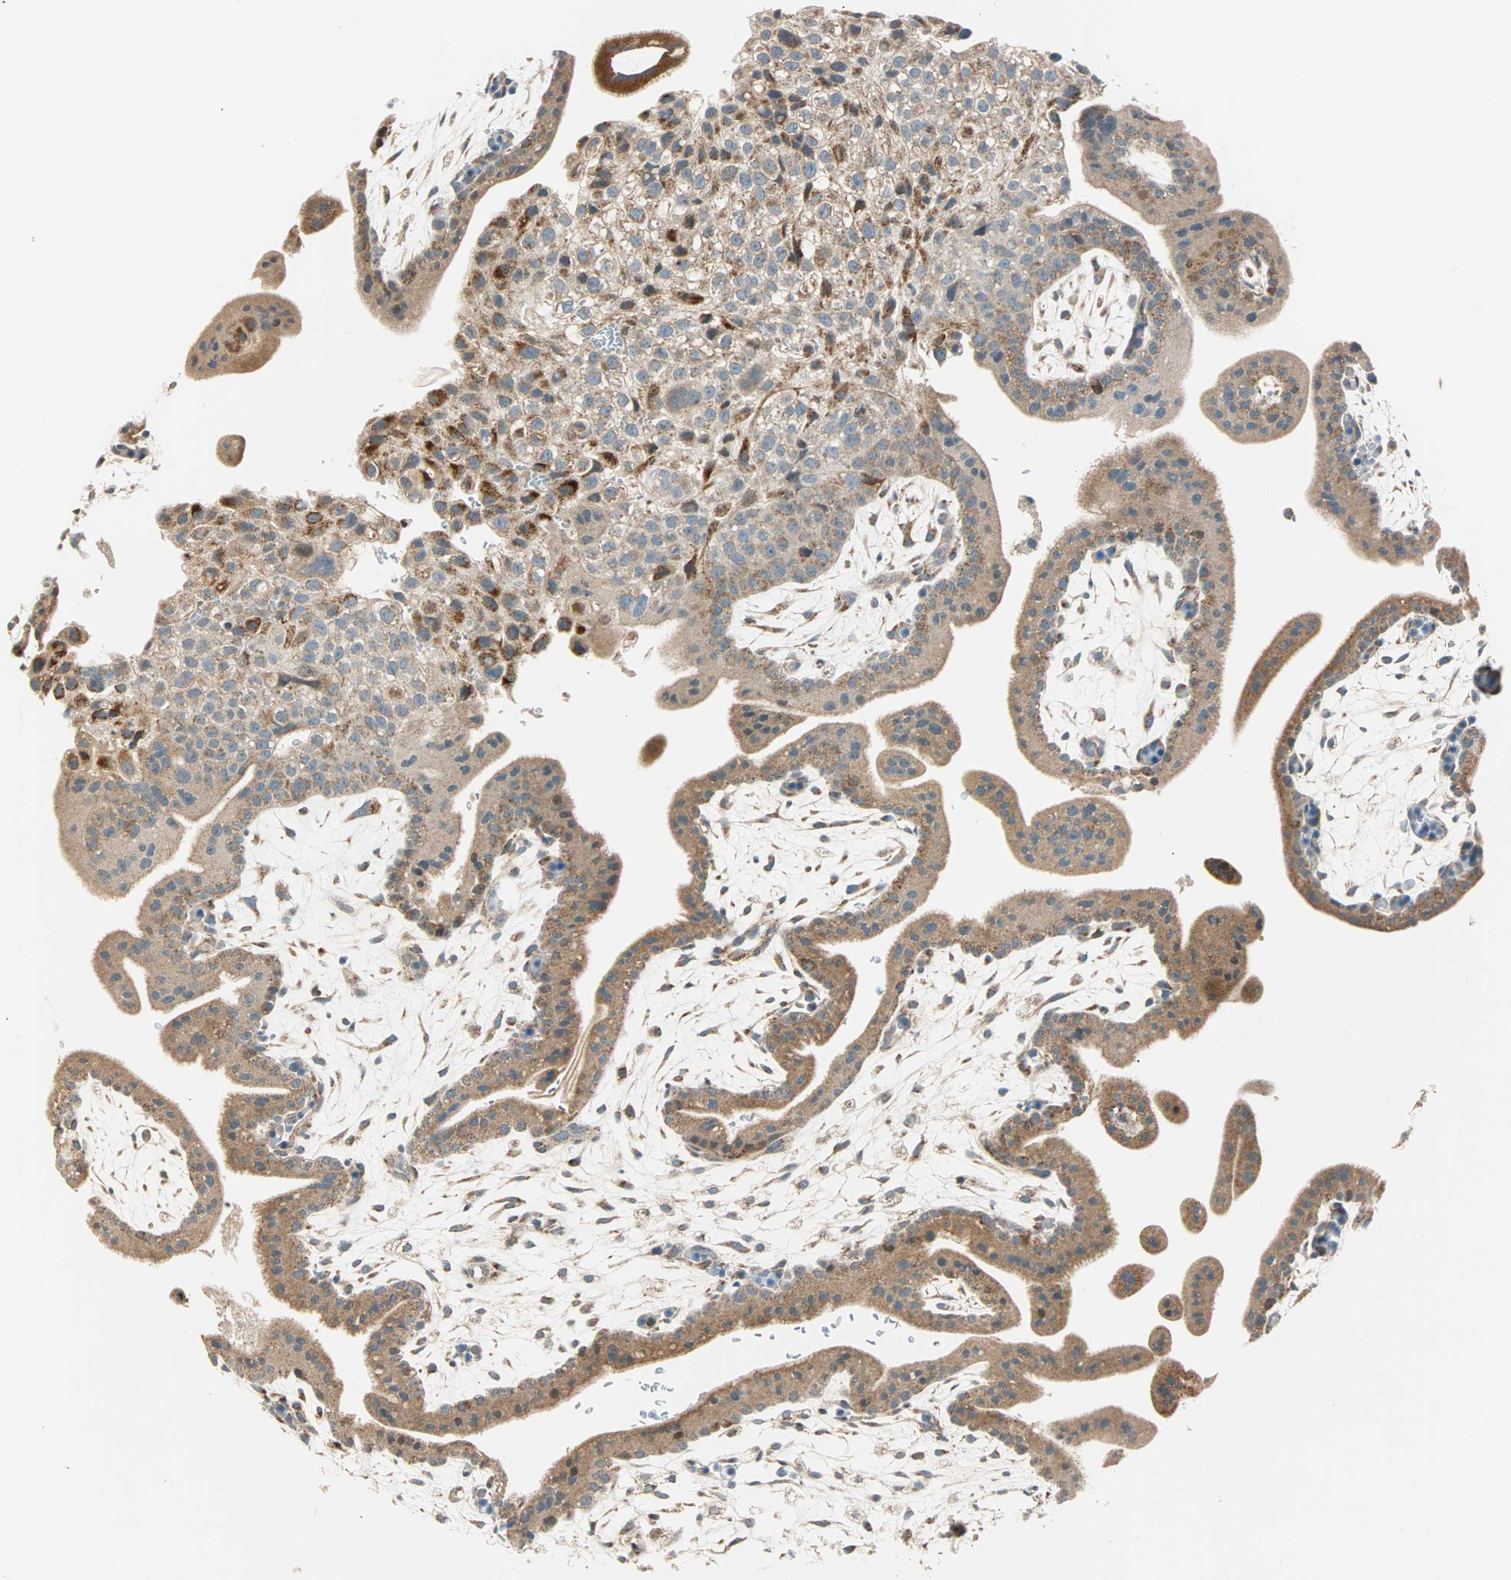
{"staining": {"intensity": "moderate", "quantity": ">75%", "location": "cytoplasmic/membranous"}, "tissue": "placenta", "cell_type": "Trophoblastic cells", "image_type": "normal", "snomed": [{"axis": "morphology", "description": "Normal tissue, NOS"}, {"axis": "topography", "description": "Placenta"}], "caption": "A brown stain labels moderate cytoplasmic/membranous expression of a protein in trophoblastic cells of unremarkable human placenta.", "gene": "SPRY4", "patient": {"sex": "female", "age": 35}}